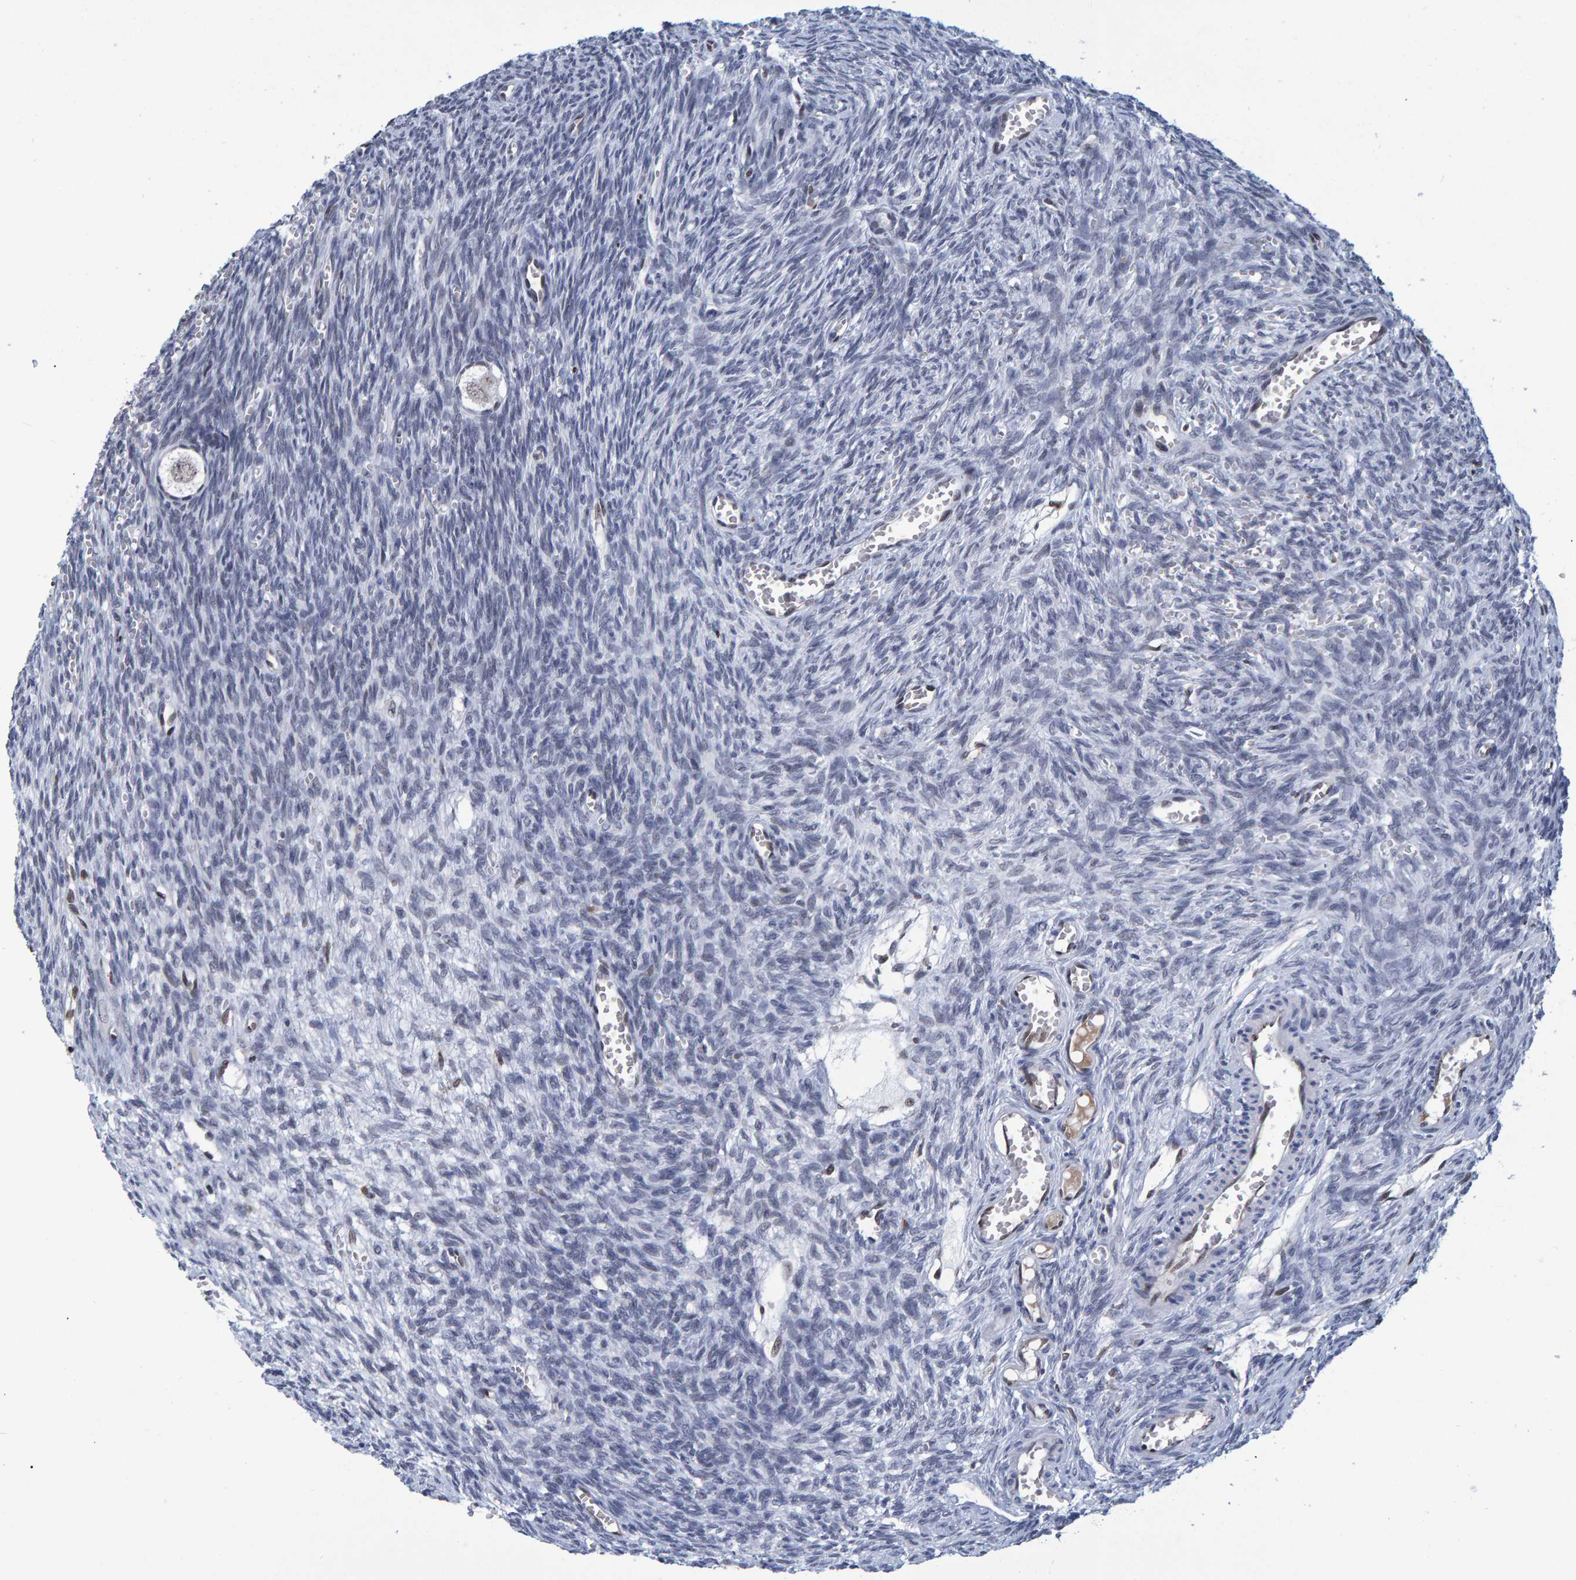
{"staining": {"intensity": "negative", "quantity": "none", "location": "none"}, "tissue": "ovary", "cell_type": "Follicle cells", "image_type": "normal", "snomed": [{"axis": "morphology", "description": "Normal tissue, NOS"}, {"axis": "topography", "description": "Ovary"}], "caption": "Immunohistochemical staining of benign ovary exhibits no significant staining in follicle cells. (DAB immunohistochemistry (IHC), high magnification).", "gene": "QKI", "patient": {"sex": "female", "age": 27}}